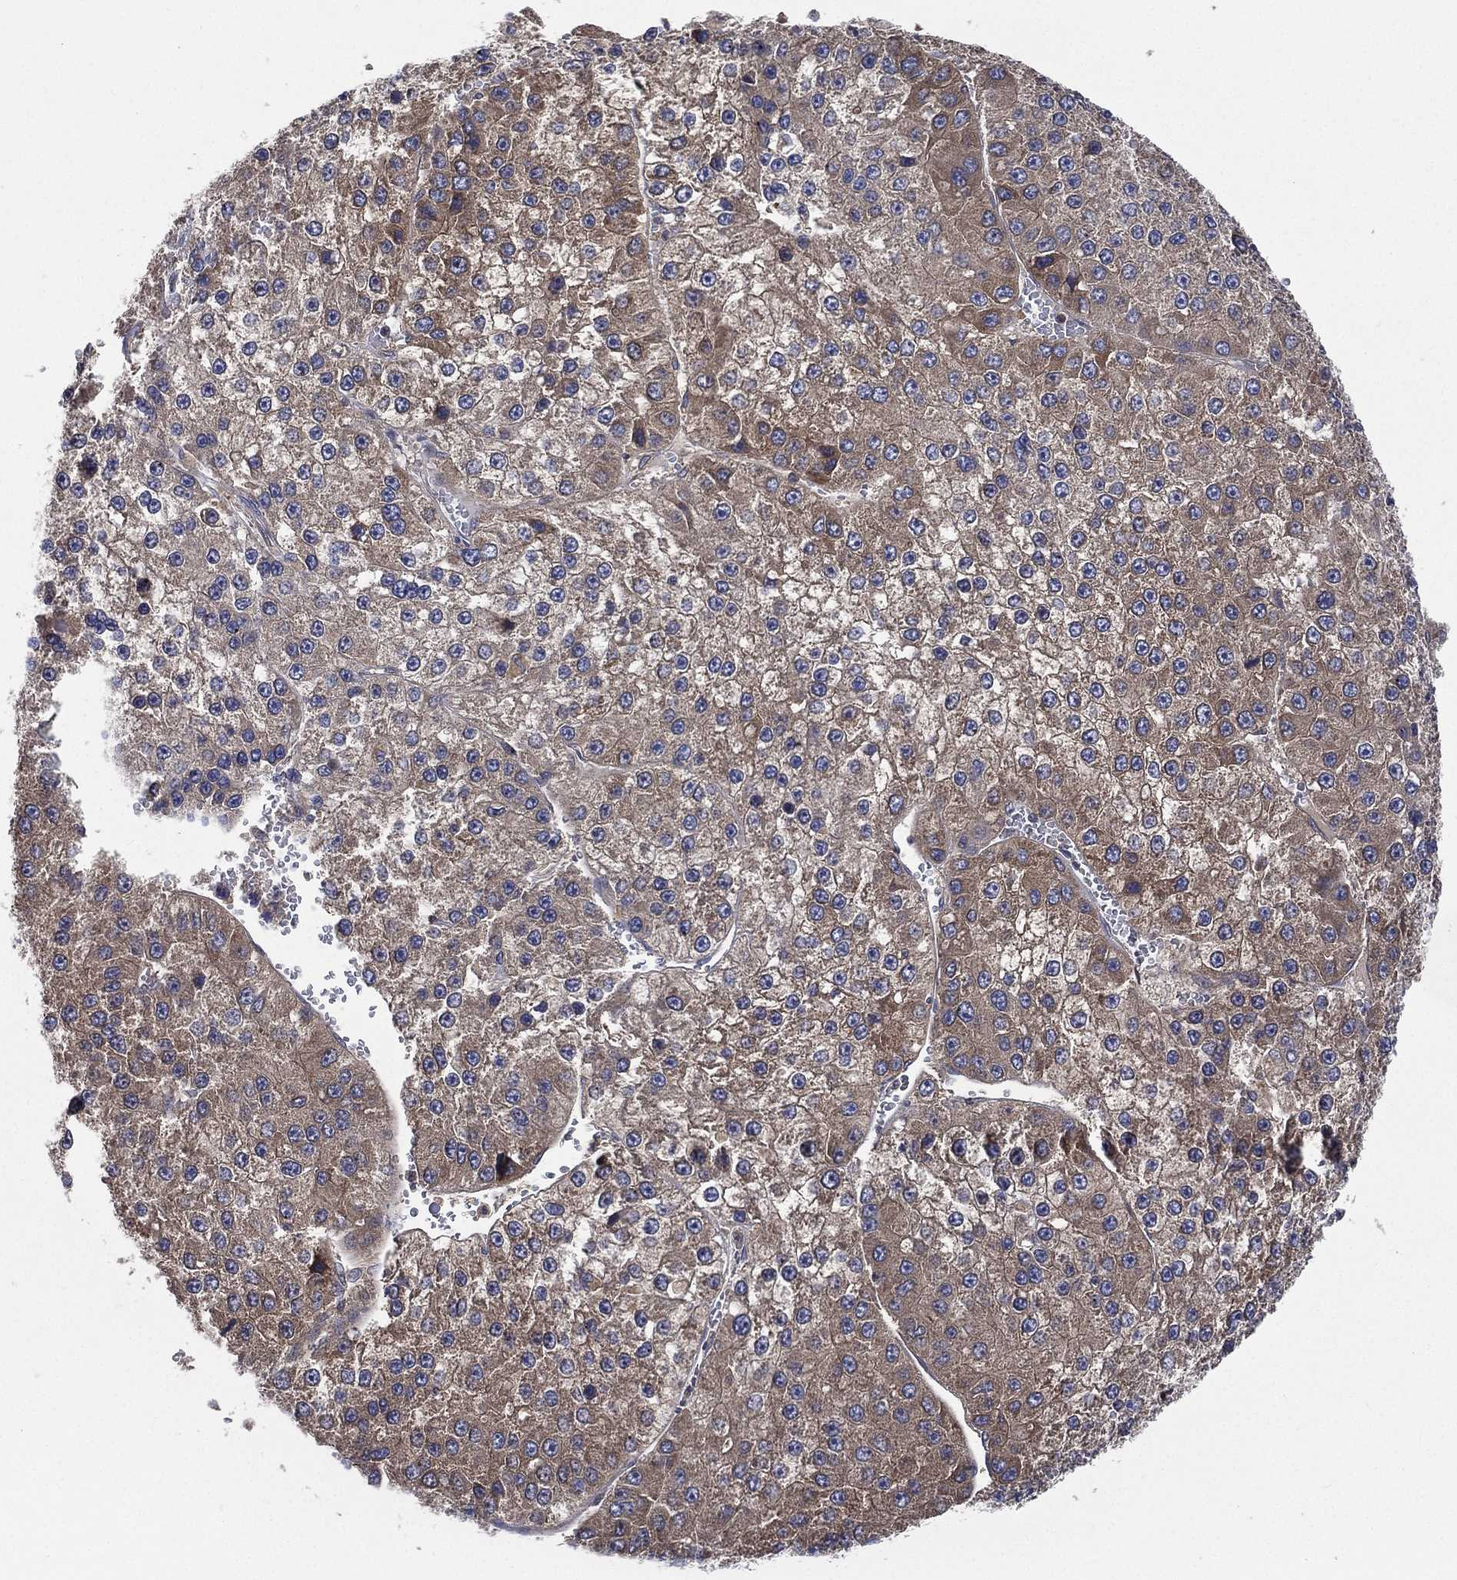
{"staining": {"intensity": "moderate", "quantity": "25%-75%", "location": "cytoplasmic/membranous"}, "tissue": "liver cancer", "cell_type": "Tumor cells", "image_type": "cancer", "snomed": [{"axis": "morphology", "description": "Carcinoma, Hepatocellular, NOS"}, {"axis": "topography", "description": "Liver"}], "caption": "This image displays hepatocellular carcinoma (liver) stained with immunohistochemistry (IHC) to label a protein in brown. The cytoplasmic/membranous of tumor cells show moderate positivity for the protein. Nuclei are counter-stained blue.", "gene": "SMPD3", "patient": {"sex": "female", "age": 73}}